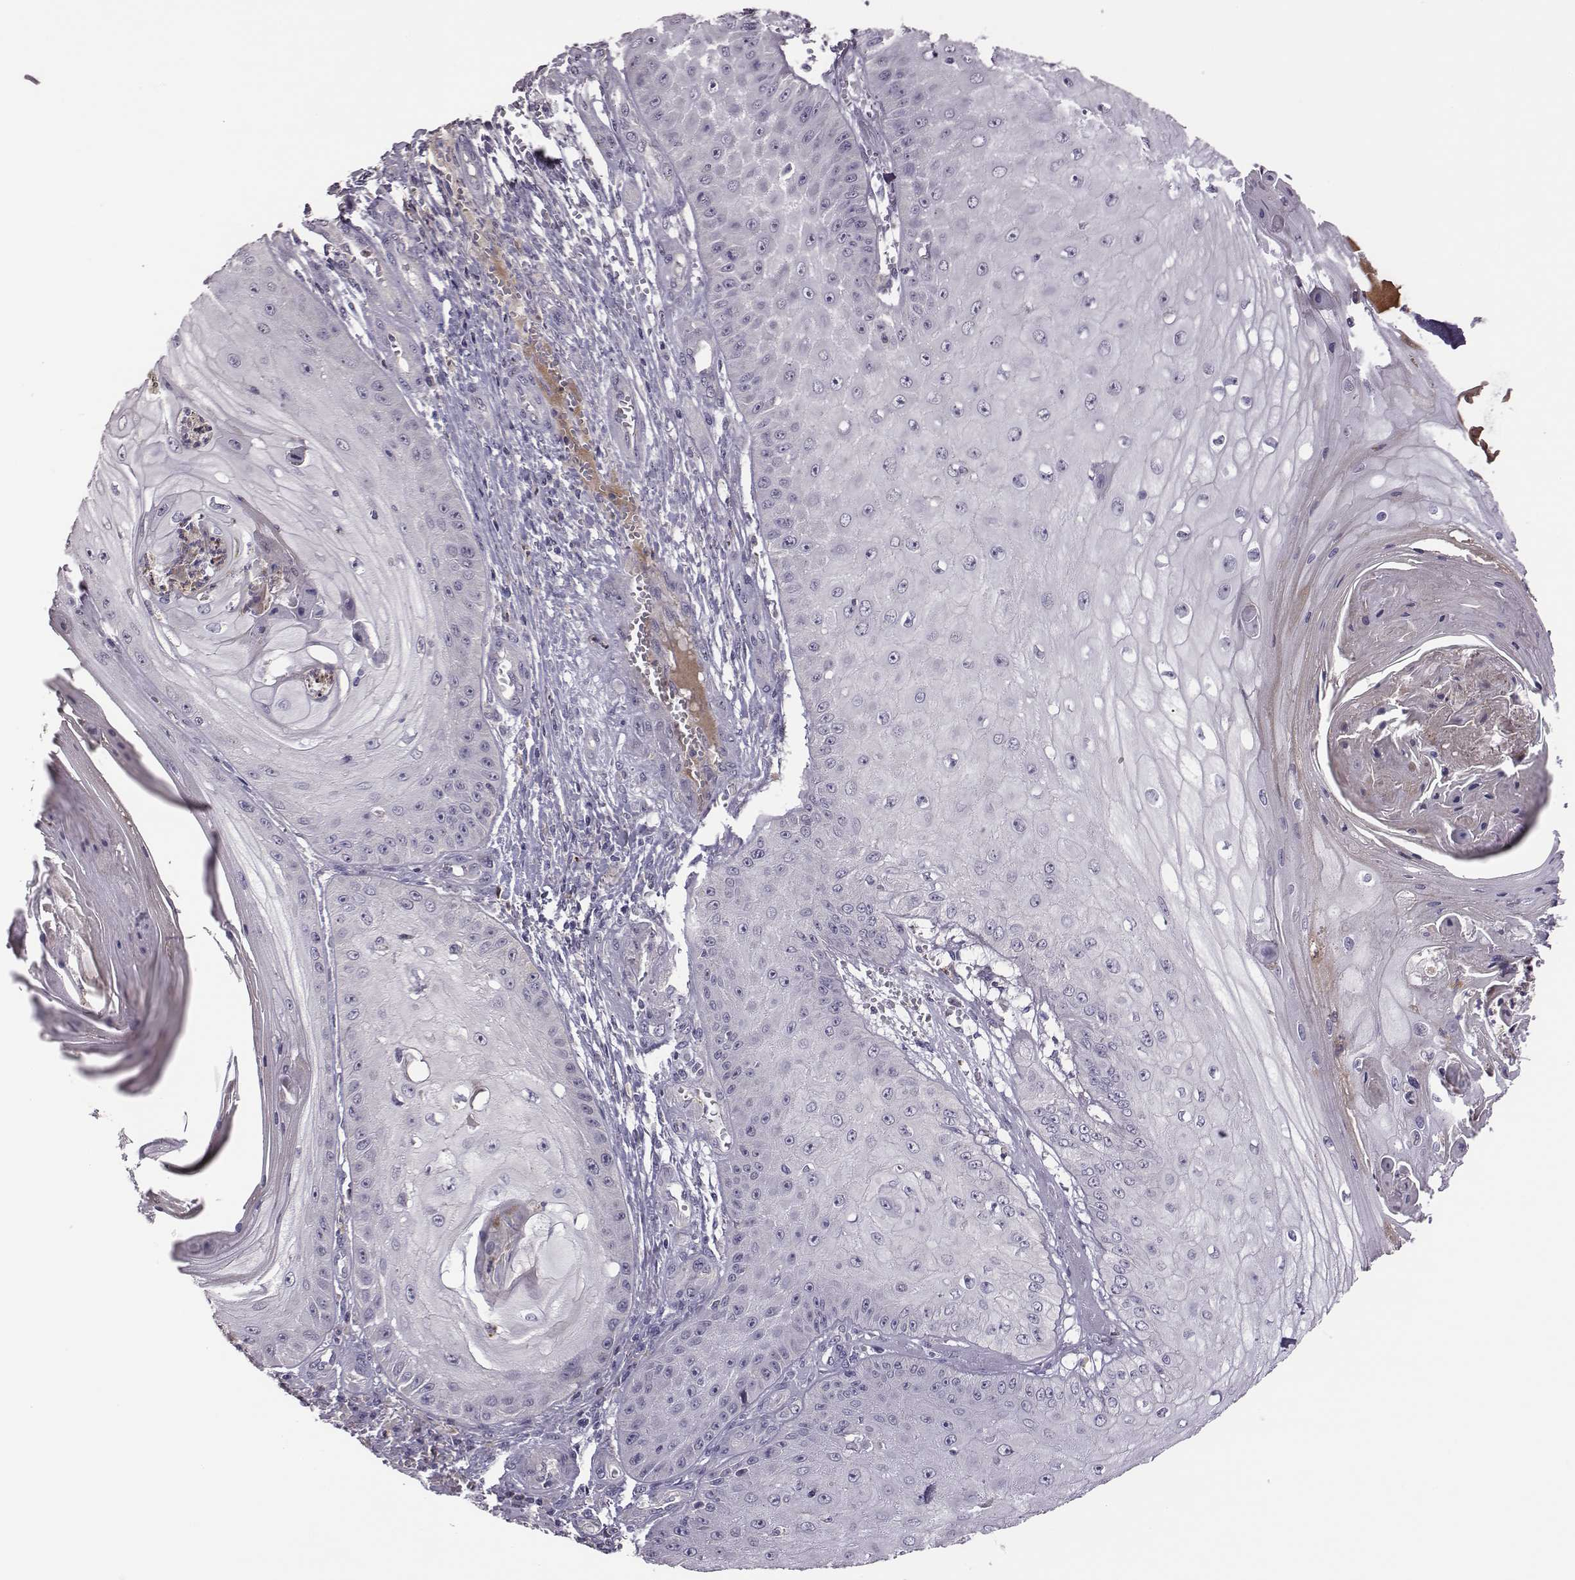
{"staining": {"intensity": "negative", "quantity": "none", "location": "none"}, "tissue": "skin cancer", "cell_type": "Tumor cells", "image_type": "cancer", "snomed": [{"axis": "morphology", "description": "Squamous cell carcinoma, NOS"}, {"axis": "topography", "description": "Skin"}], "caption": "High magnification brightfield microscopy of skin cancer (squamous cell carcinoma) stained with DAB (3,3'-diaminobenzidine) (brown) and counterstained with hematoxylin (blue): tumor cells show no significant expression.", "gene": "KMO", "patient": {"sex": "male", "age": 70}}